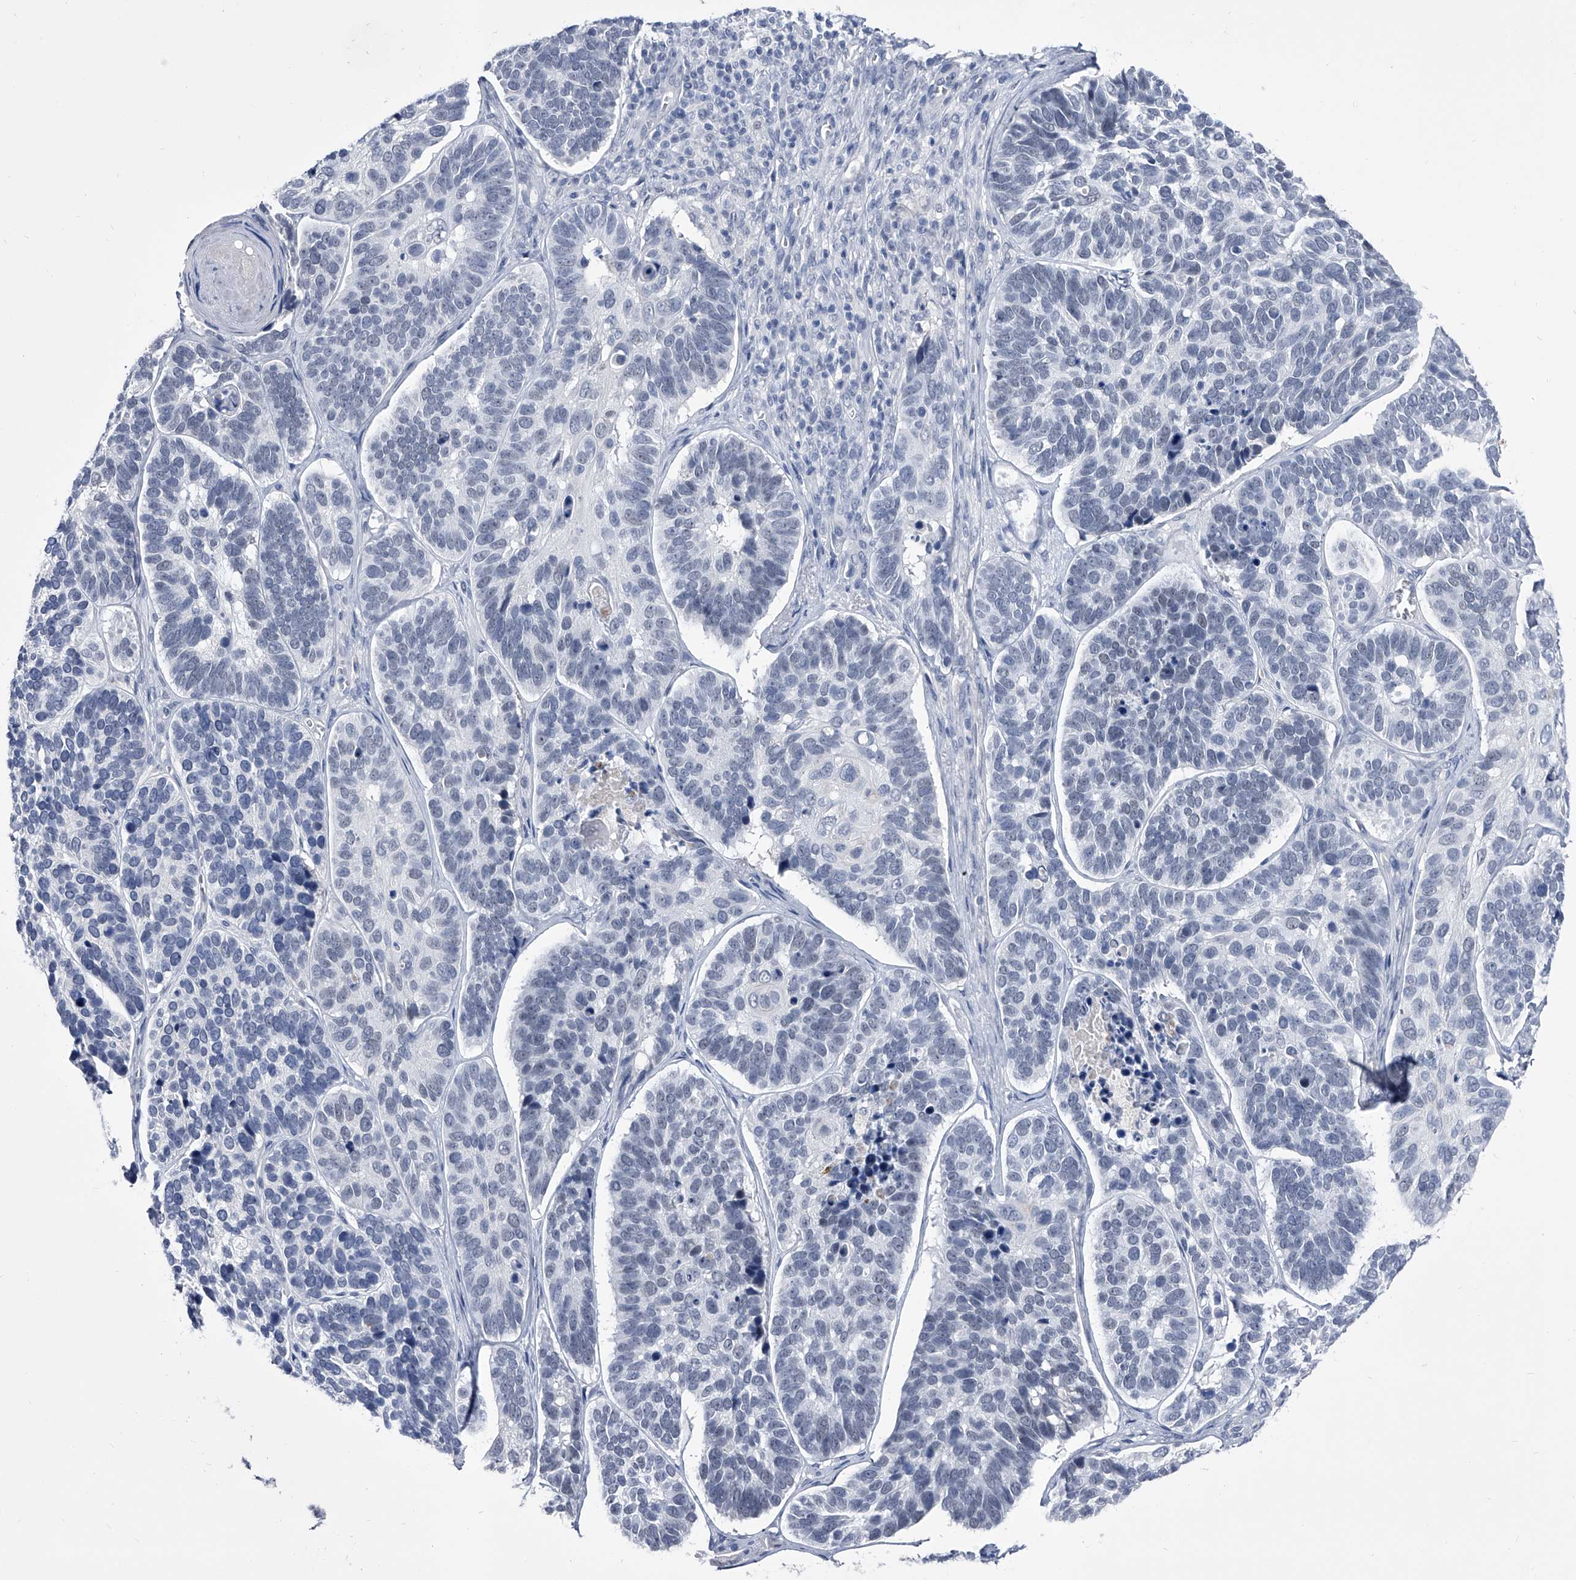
{"staining": {"intensity": "negative", "quantity": "none", "location": "none"}, "tissue": "skin cancer", "cell_type": "Tumor cells", "image_type": "cancer", "snomed": [{"axis": "morphology", "description": "Basal cell carcinoma"}, {"axis": "topography", "description": "Skin"}], "caption": "The image exhibits no staining of tumor cells in basal cell carcinoma (skin). Brightfield microscopy of immunohistochemistry (IHC) stained with DAB (brown) and hematoxylin (blue), captured at high magnification.", "gene": "CRISP2", "patient": {"sex": "male", "age": 62}}